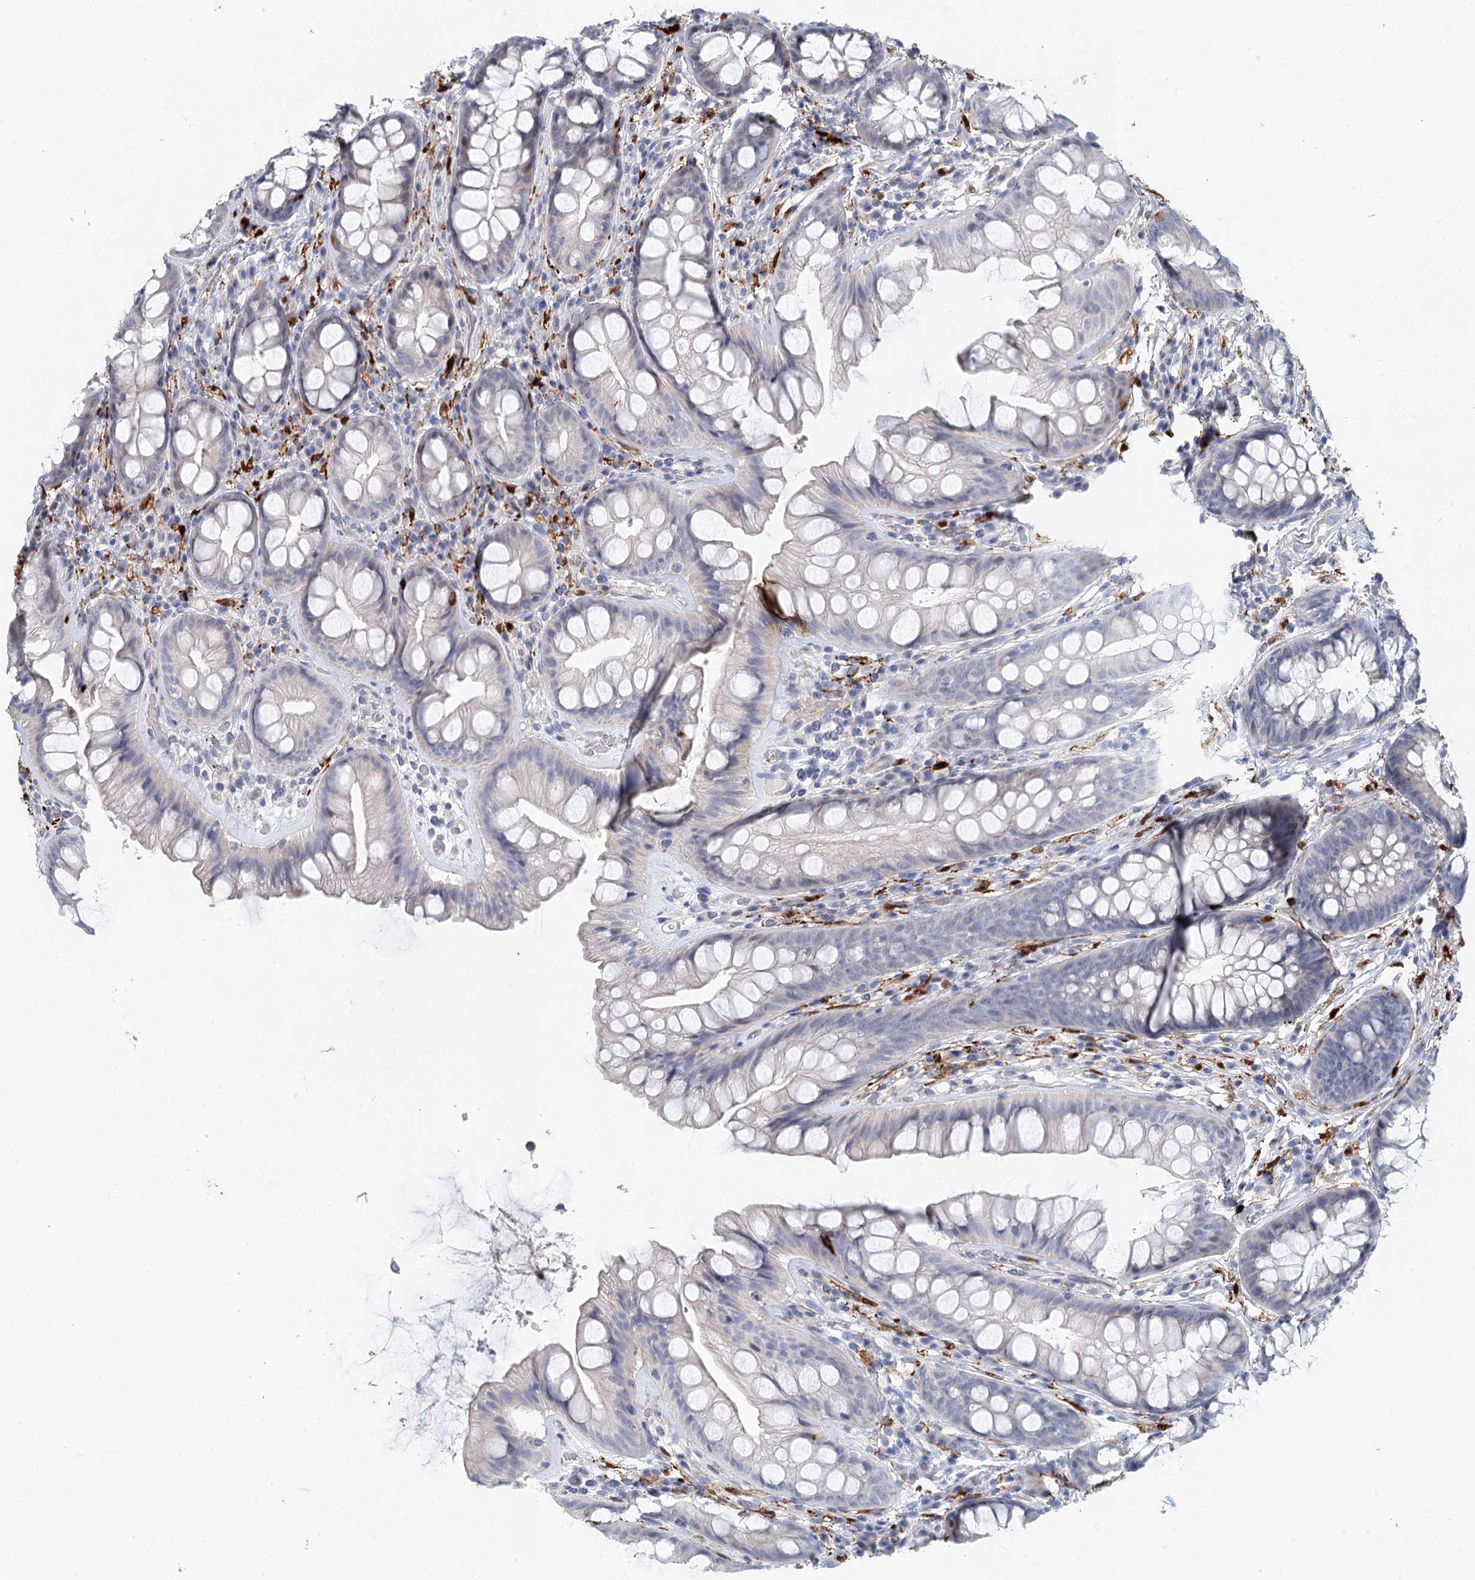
{"staining": {"intensity": "strong", "quantity": "<25%", "location": "cytoplasmic/membranous"}, "tissue": "rectum", "cell_type": "Glandular cells", "image_type": "normal", "snomed": [{"axis": "morphology", "description": "Normal tissue, NOS"}, {"axis": "topography", "description": "Rectum"}], "caption": "This photomicrograph demonstrates immunohistochemistry staining of benign human rectum, with medium strong cytoplasmic/membranous positivity in approximately <25% of glandular cells.", "gene": "SLC19A3", "patient": {"sex": "male", "age": 74}}